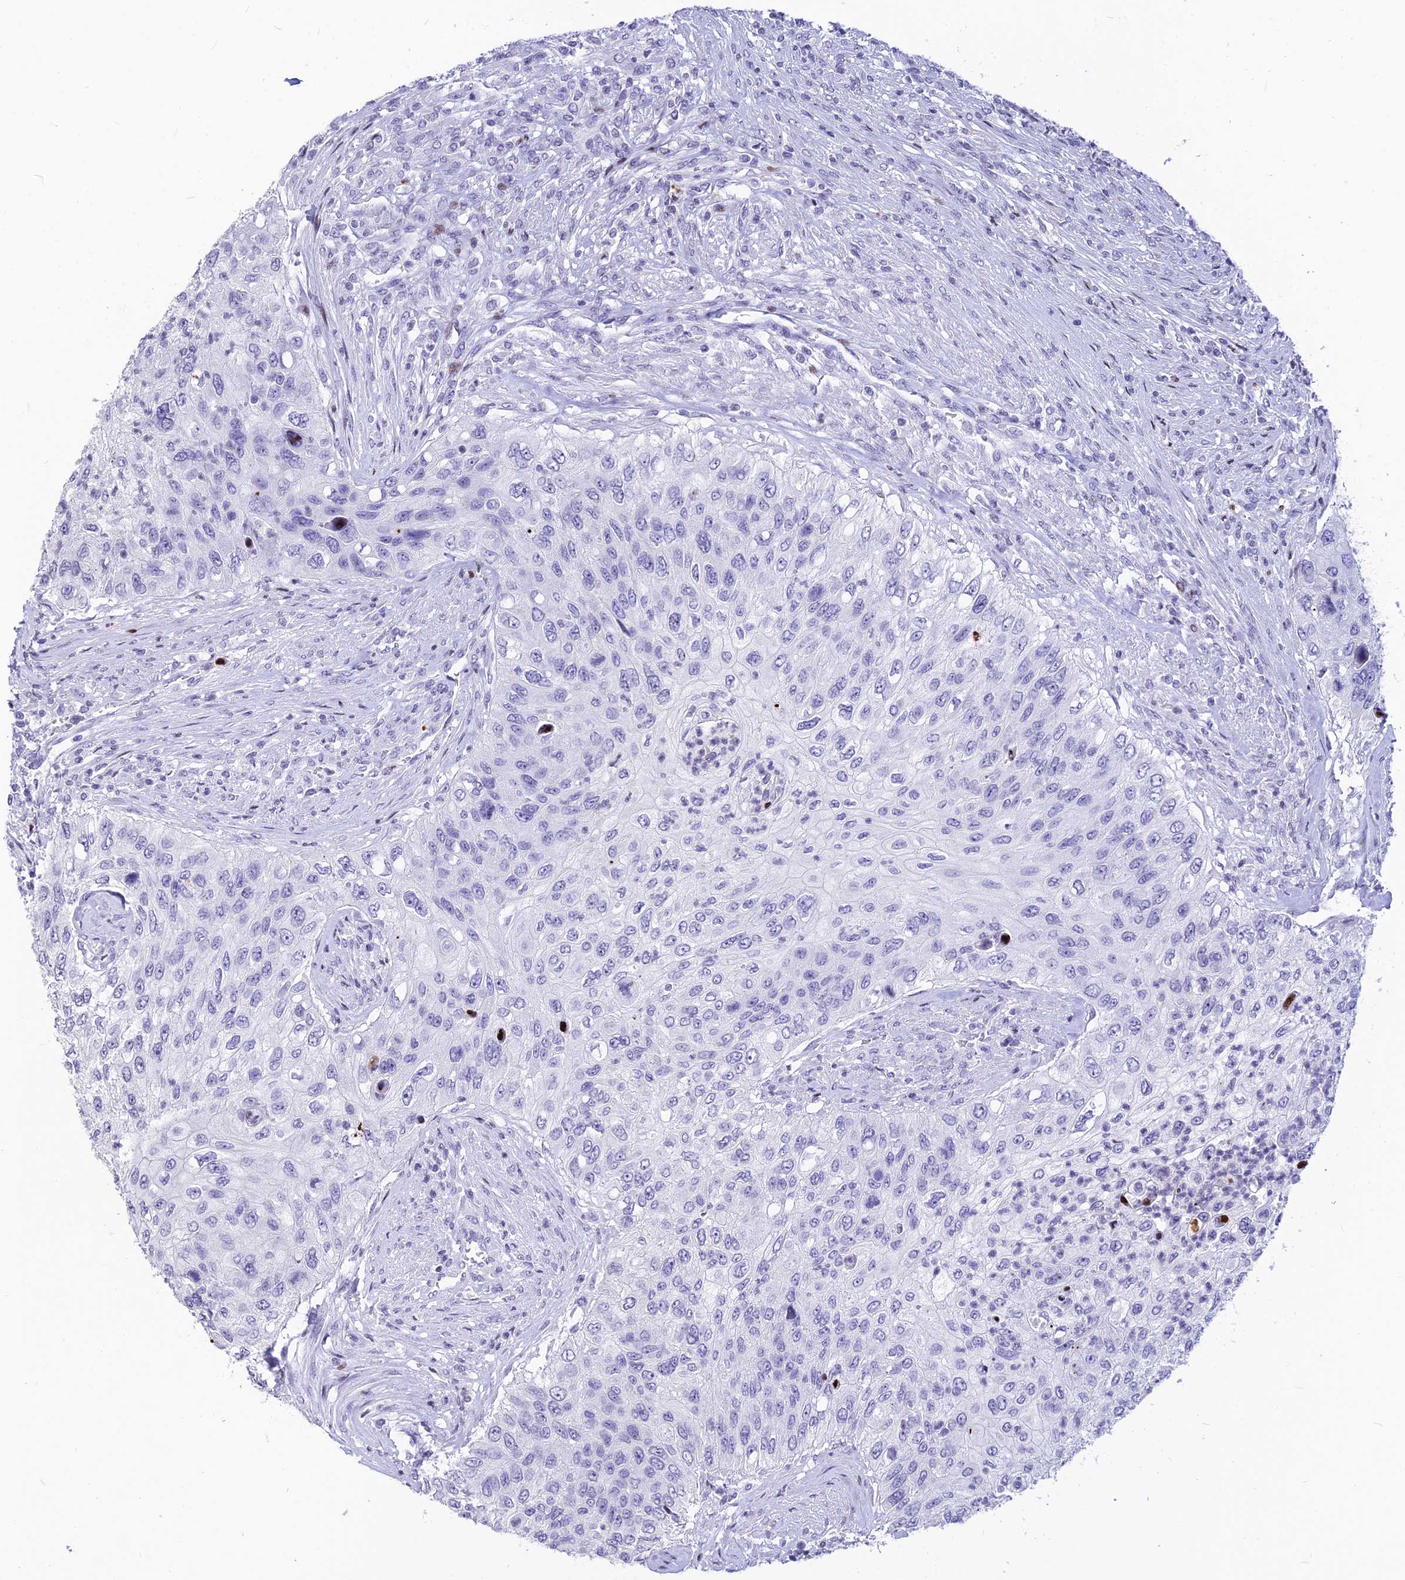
{"staining": {"intensity": "negative", "quantity": "none", "location": "none"}, "tissue": "urothelial cancer", "cell_type": "Tumor cells", "image_type": "cancer", "snomed": [{"axis": "morphology", "description": "Urothelial carcinoma, High grade"}, {"axis": "topography", "description": "Urinary bladder"}], "caption": "Tumor cells show no significant expression in high-grade urothelial carcinoma.", "gene": "PRPS1", "patient": {"sex": "female", "age": 60}}